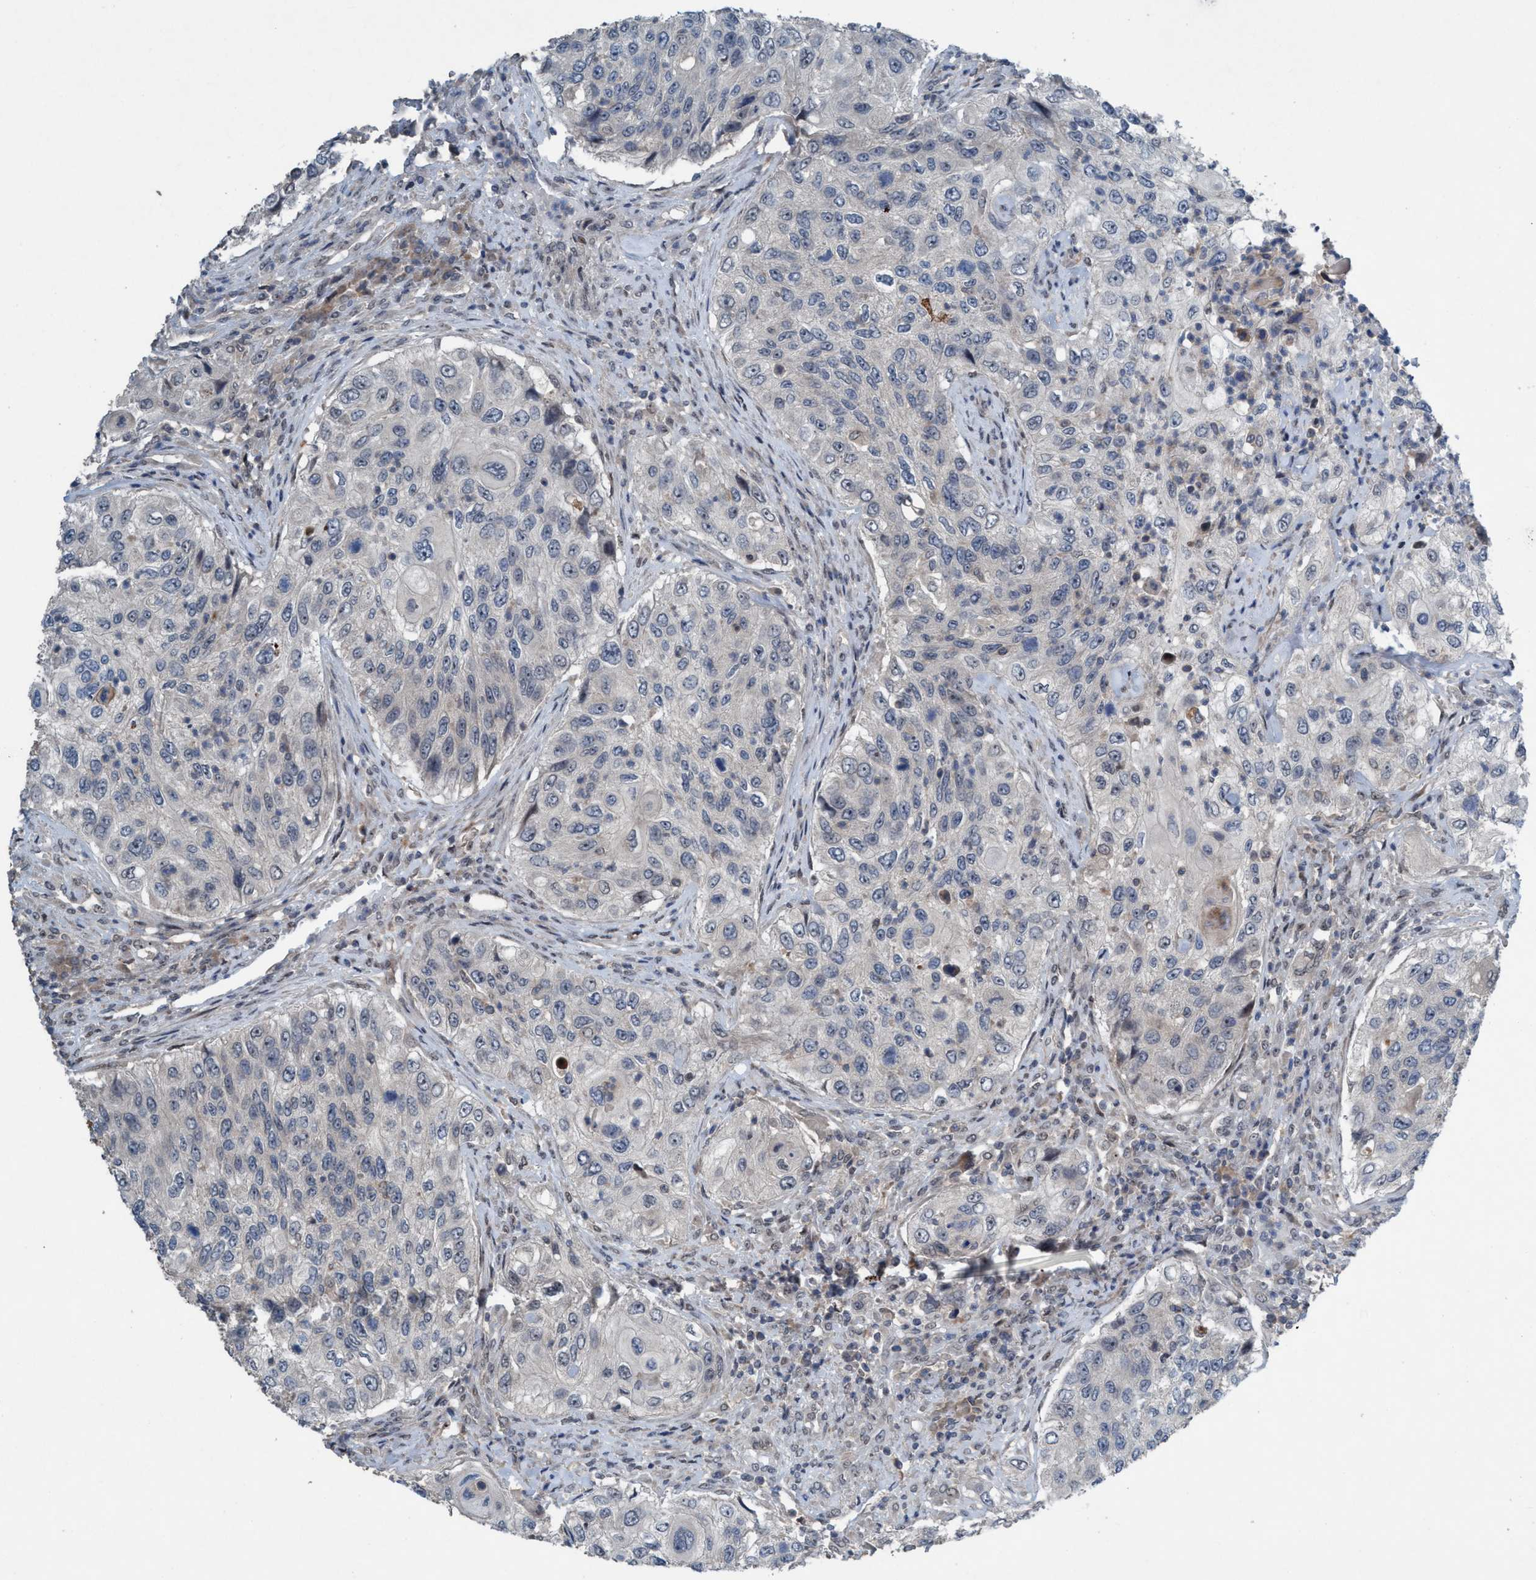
{"staining": {"intensity": "negative", "quantity": "none", "location": "none"}, "tissue": "urothelial cancer", "cell_type": "Tumor cells", "image_type": "cancer", "snomed": [{"axis": "morphology", "description": "Urothelial carcinoma, High grade"}, {"axis": "topography", "description": "Urinary bladder"}], "caption": "Protein analysis of urothelial cancer reveals no significant expression in tumor cells. (DAB immunohistochemistry (IHC), high magnification).", "gene": "NISCH", "patient": {"sex": "female", "age": 60}}